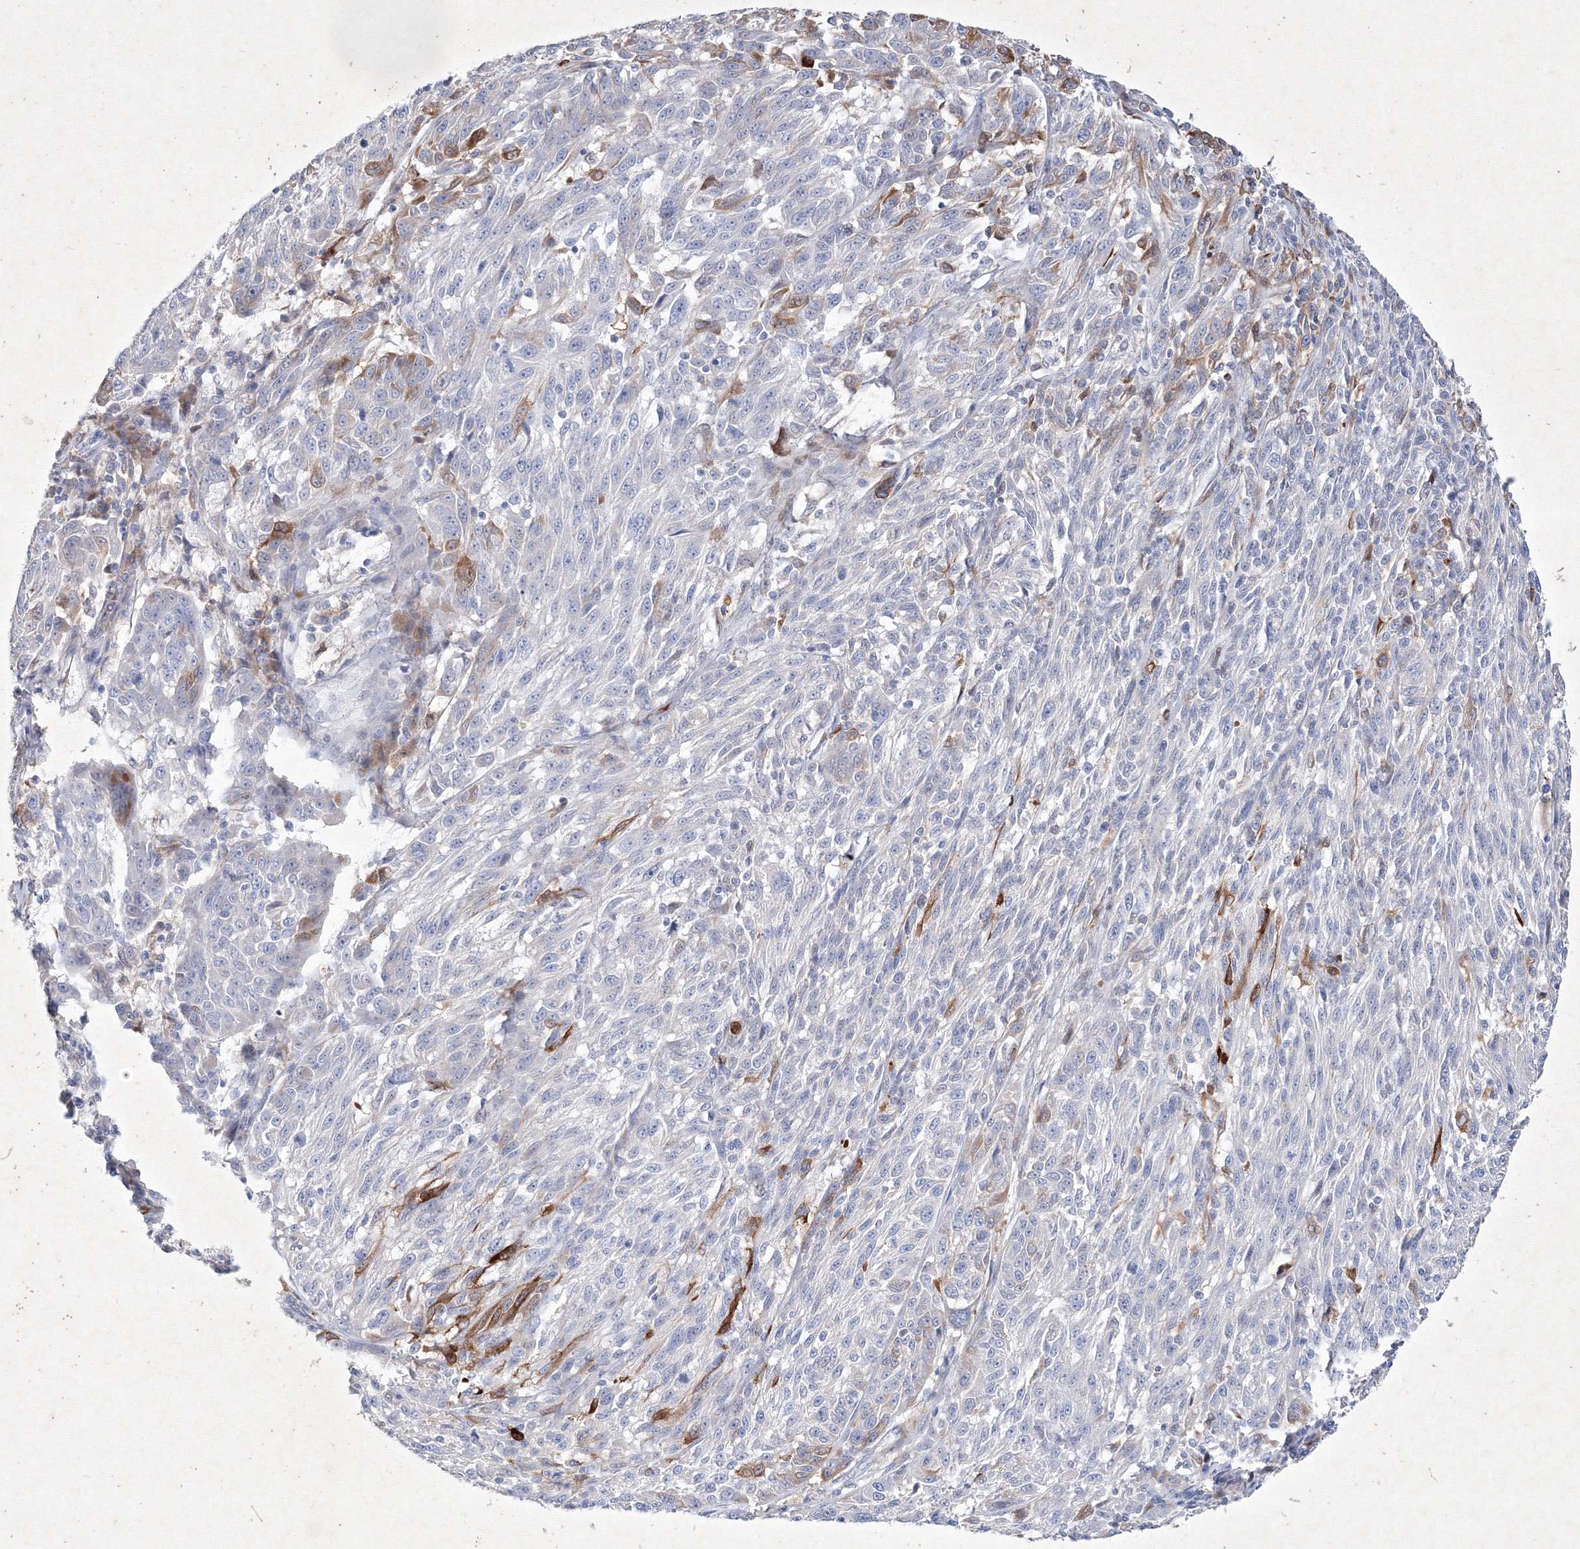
{"staining": {"intensity": "moderate", "quantity": "<25%", "location": "cytoplasmic/membranous"}, "tissue": "melanoma", "cell_type": "Tumor cells", "image_type": "cancer", "snomed": [{"axis": "morphology", "description": "Malignant melanoma, NOS"}, {"axis": "topography", "description": "Skin"}], "caption": "Moderate cytoplasmic/membranous protein staining is identified in about <25% of tumor cells in malignant melanoma.", "gene": "CXXC4", "patient": {"sex": "male", "age": 53}}